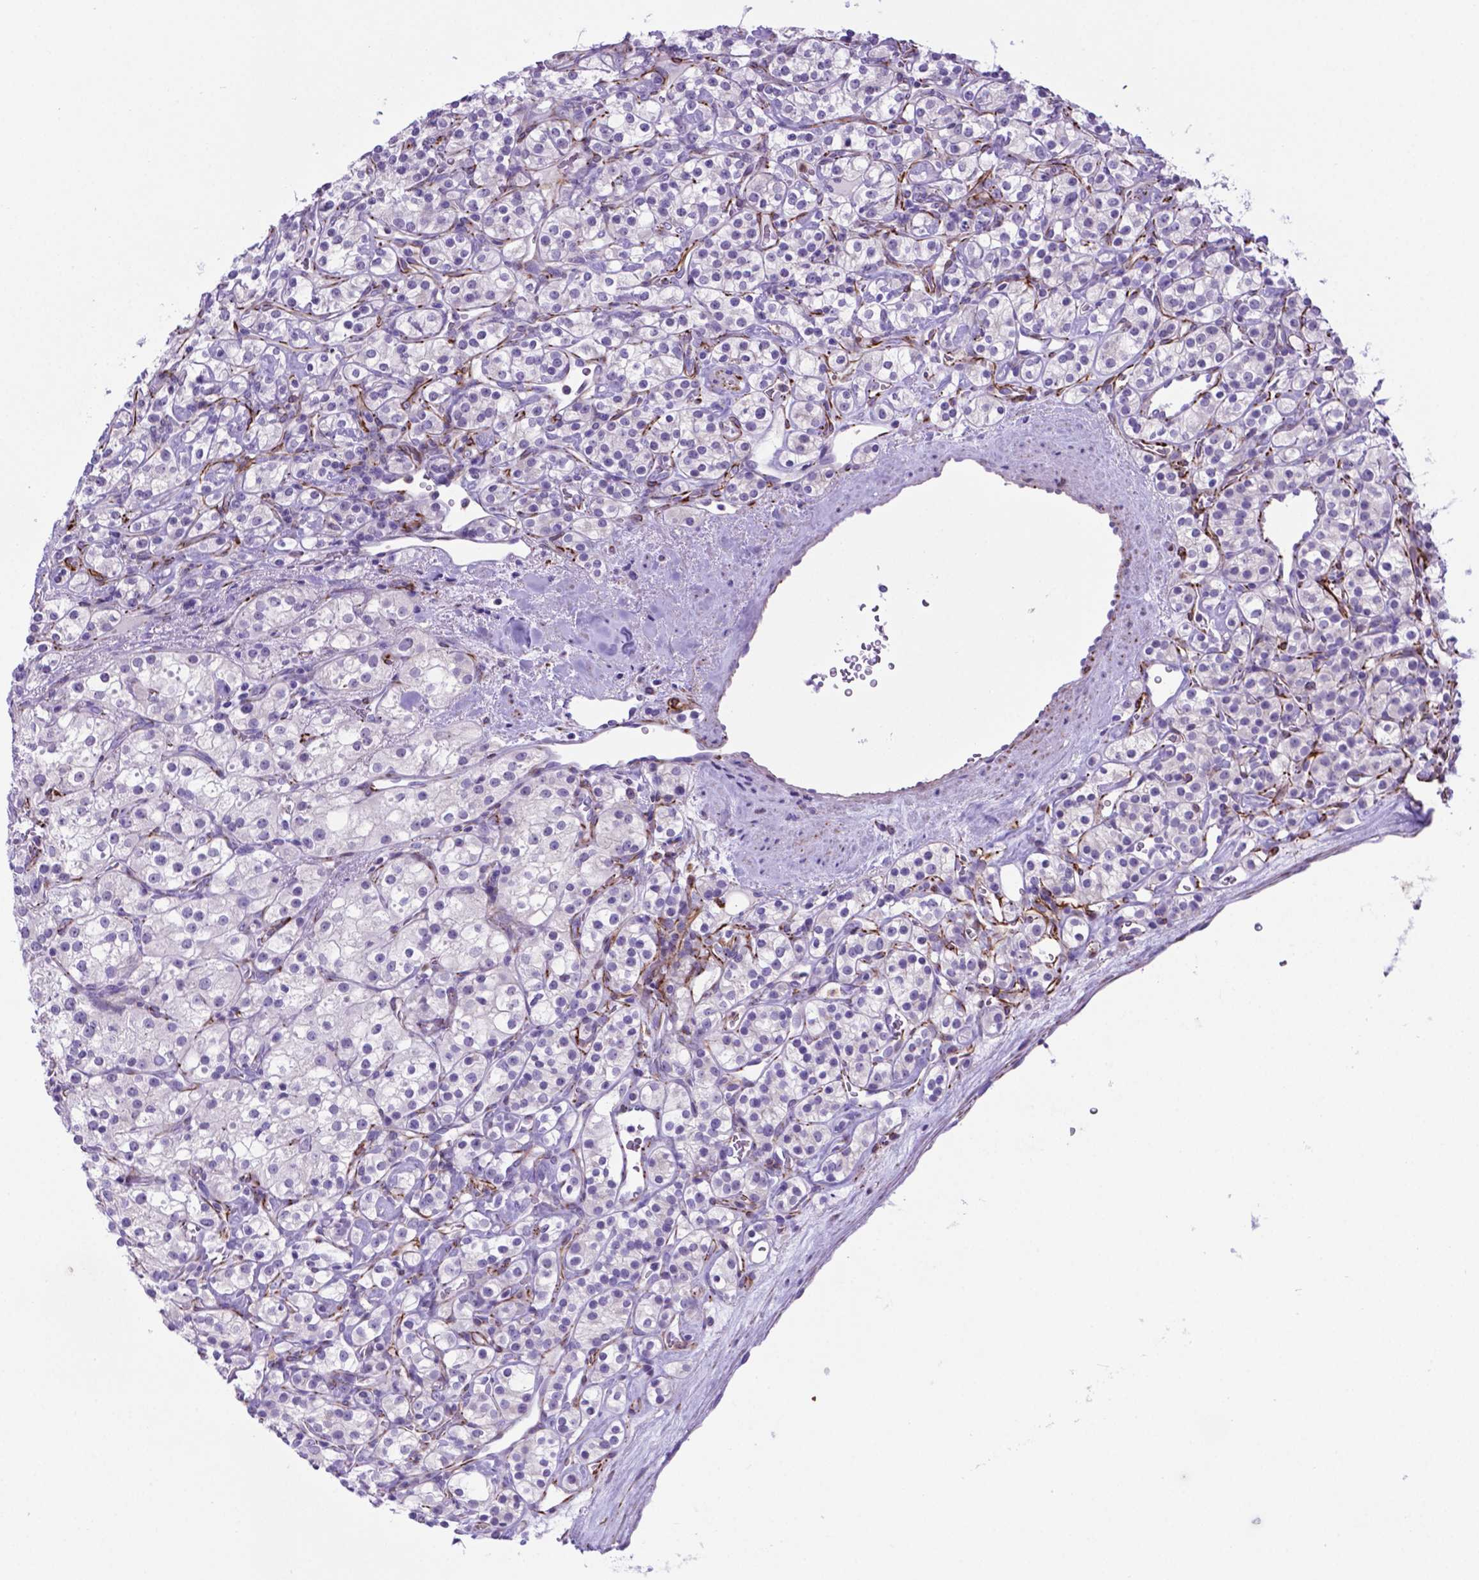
{"staining": {"intensity": "negative", "quantity": "none", "location": "none"}, "tissue": "renal cancer", "cell_type": "Tumor cells", "image_type": "cancer", "snomed": [{"axis": "morphology", "description": "Adenocarcinoma, NOS"}, {"axis": "topography", "description": "Kidney"}], "caption": "An image of renal adenocarcinoma stained for a protein shows no brown staining in tumor cells. The staining was performed using DAB to visualize the protein expression in brown, while the nuclei were stained in blue with hematoxylin (Magnification: 20x).", "gene": "LZTR1", "patient": {"sex": "male", "age": 77}}